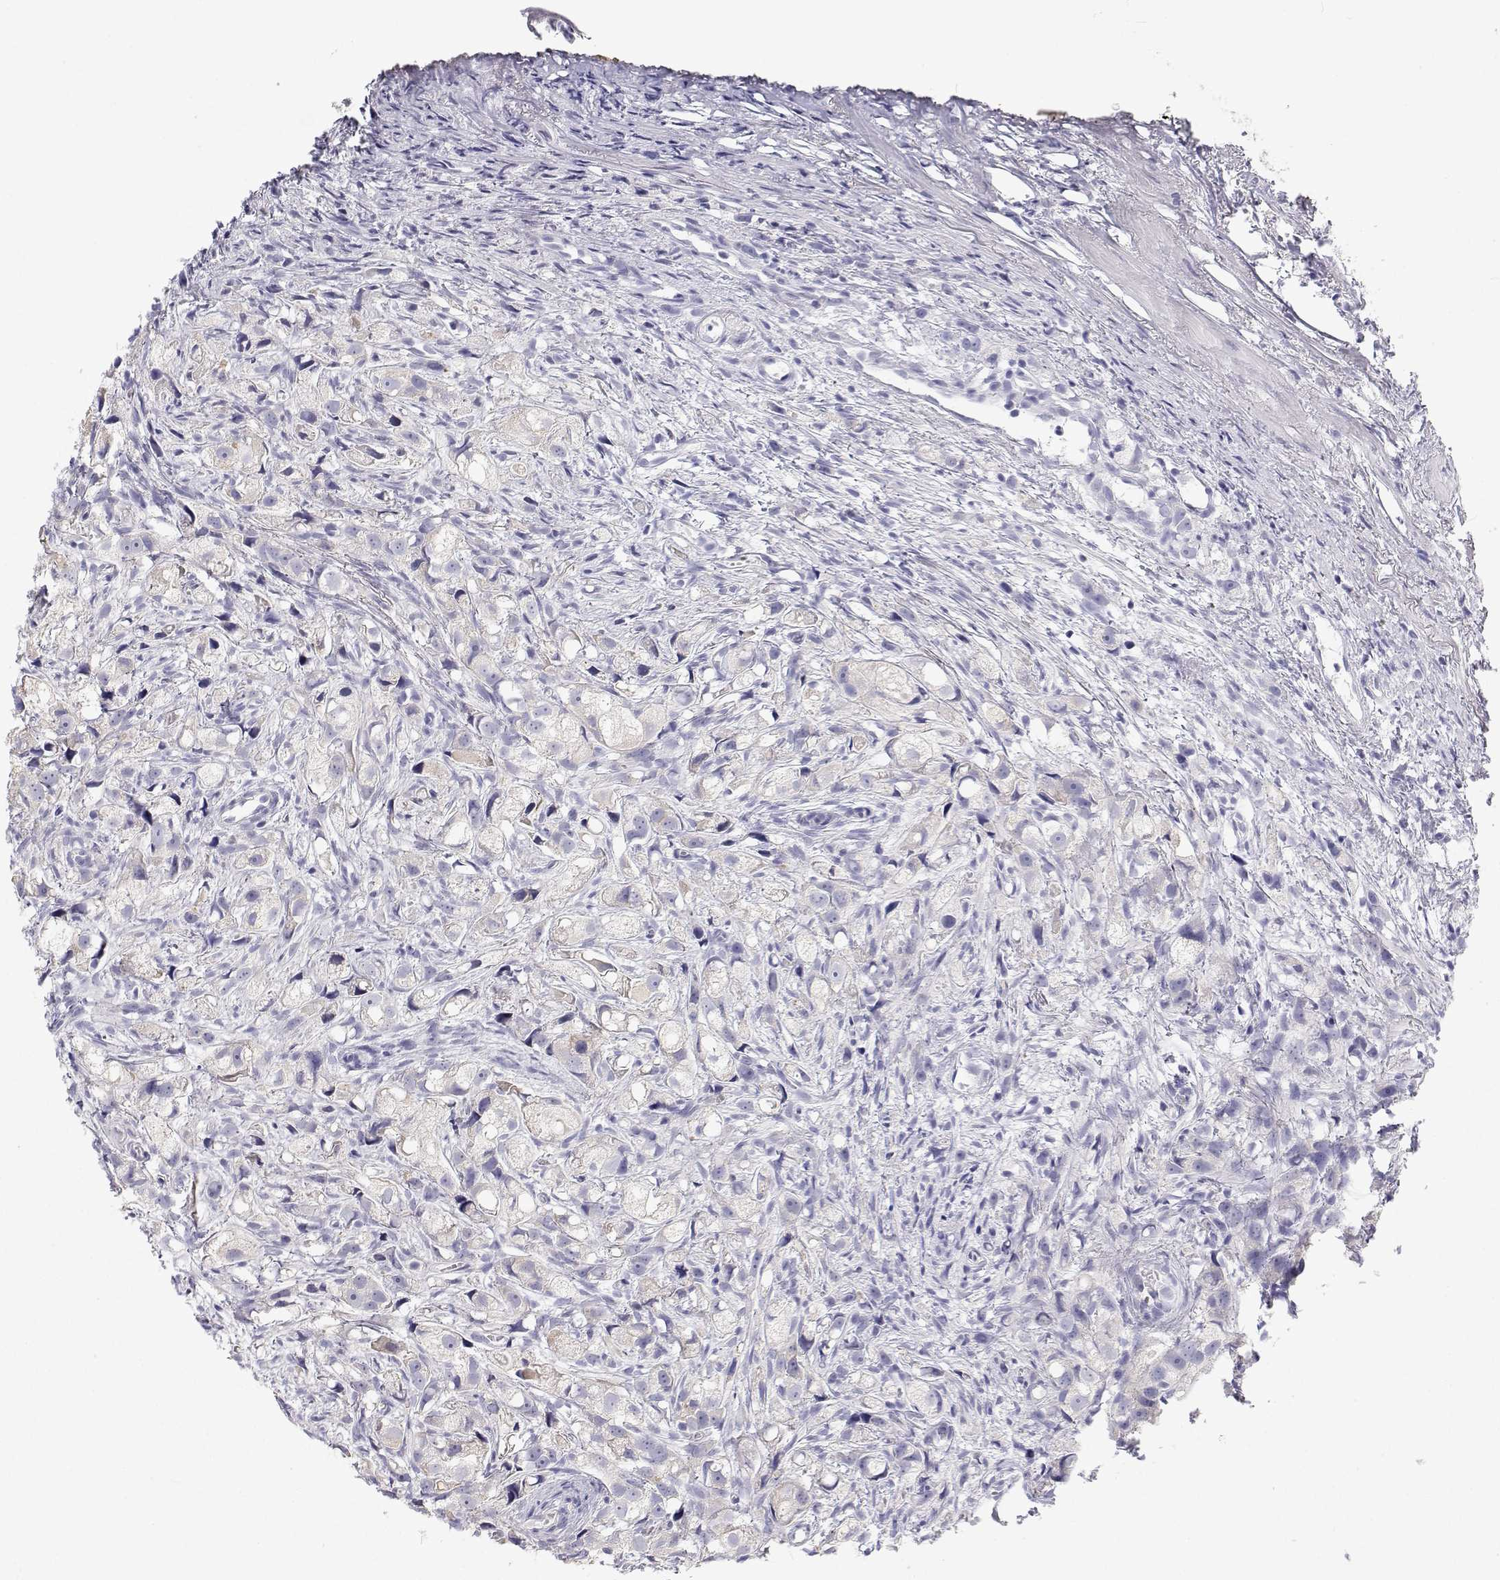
{"staining": {"intensity": "weak", "quantity": "<25%", "location": "cytoplasmic/membranous"}, "tissue": "prostate cancer", "cell_type": "Tumor cells", "image_type": "cancer", "snomed": [{"axis": "morphology", "description": "Adenocarcinoma, High grade"}, {"axis": "topography", "description": "Prostate"}], "caption": "IHC histopathology image of neoplastic tissue: human prostate adenocarcinoma (high-grade) stained with DAB displays no significant protein positivity in tumor cells.", "gene": "NCR2", "patient": {"sex": "male", "age": 75}}